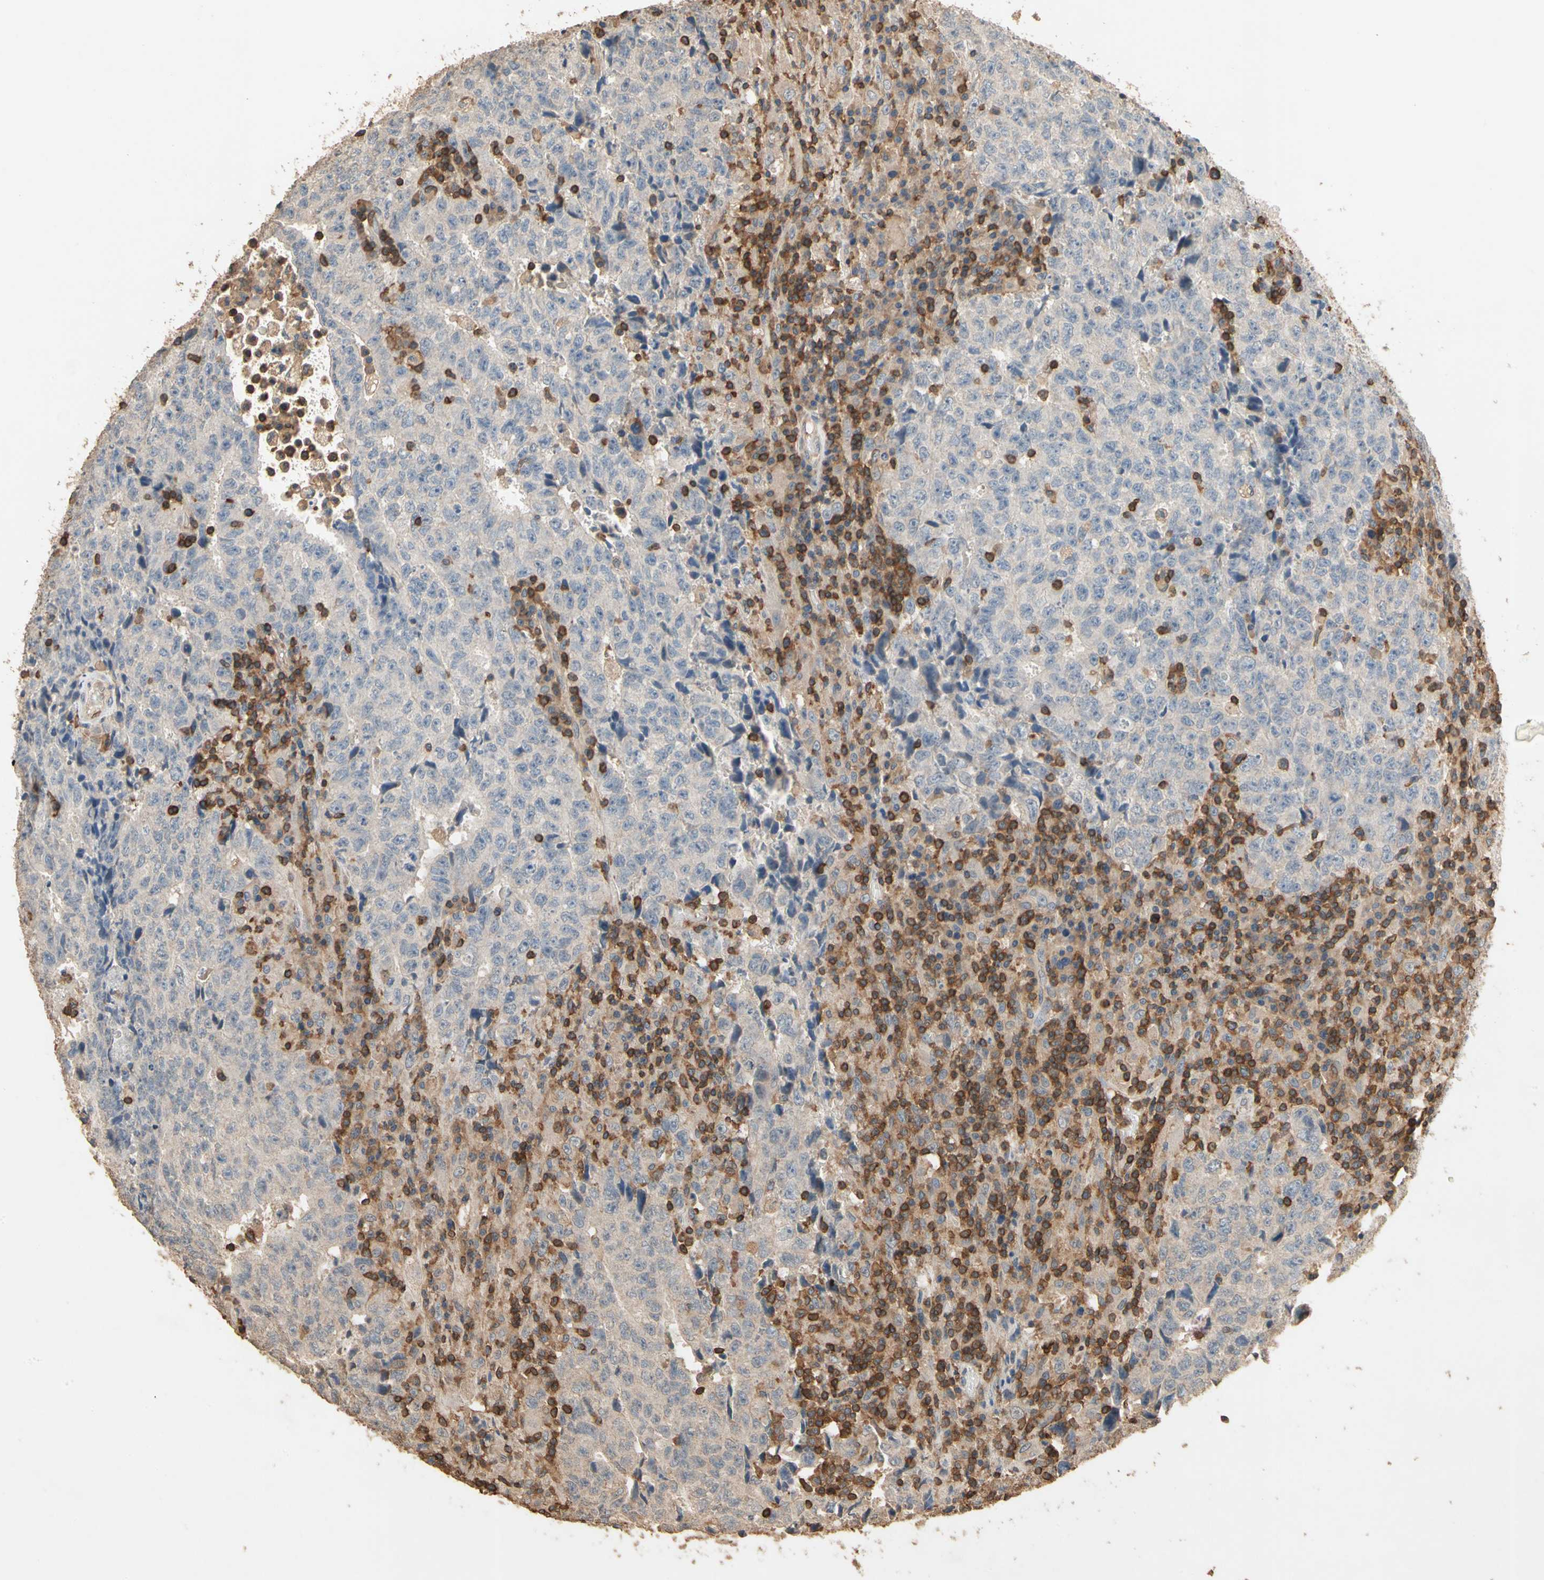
{"staining": {"intensity": "negative", "quantity": "none", "location": "none"}, "tissue": "testis cancer", "cell_type": "Tumor cells", "image_type": "cancer", "snomed": [{"axis": "morphology", "description": "Necrosis, NOS"}, {"axis": "morphology", "description": "Carcinoma, Embryonal, NOS"}, {"axis": "topography", "description": "Testis"}], "caption": "This is a micrograph of immunohistochemistry staining of testis cancer (embryonal carcinoma), which shows no expression in tumor cells.", "gene": "MAP3K10", "patient": {"sex": "male", "age": 19}}